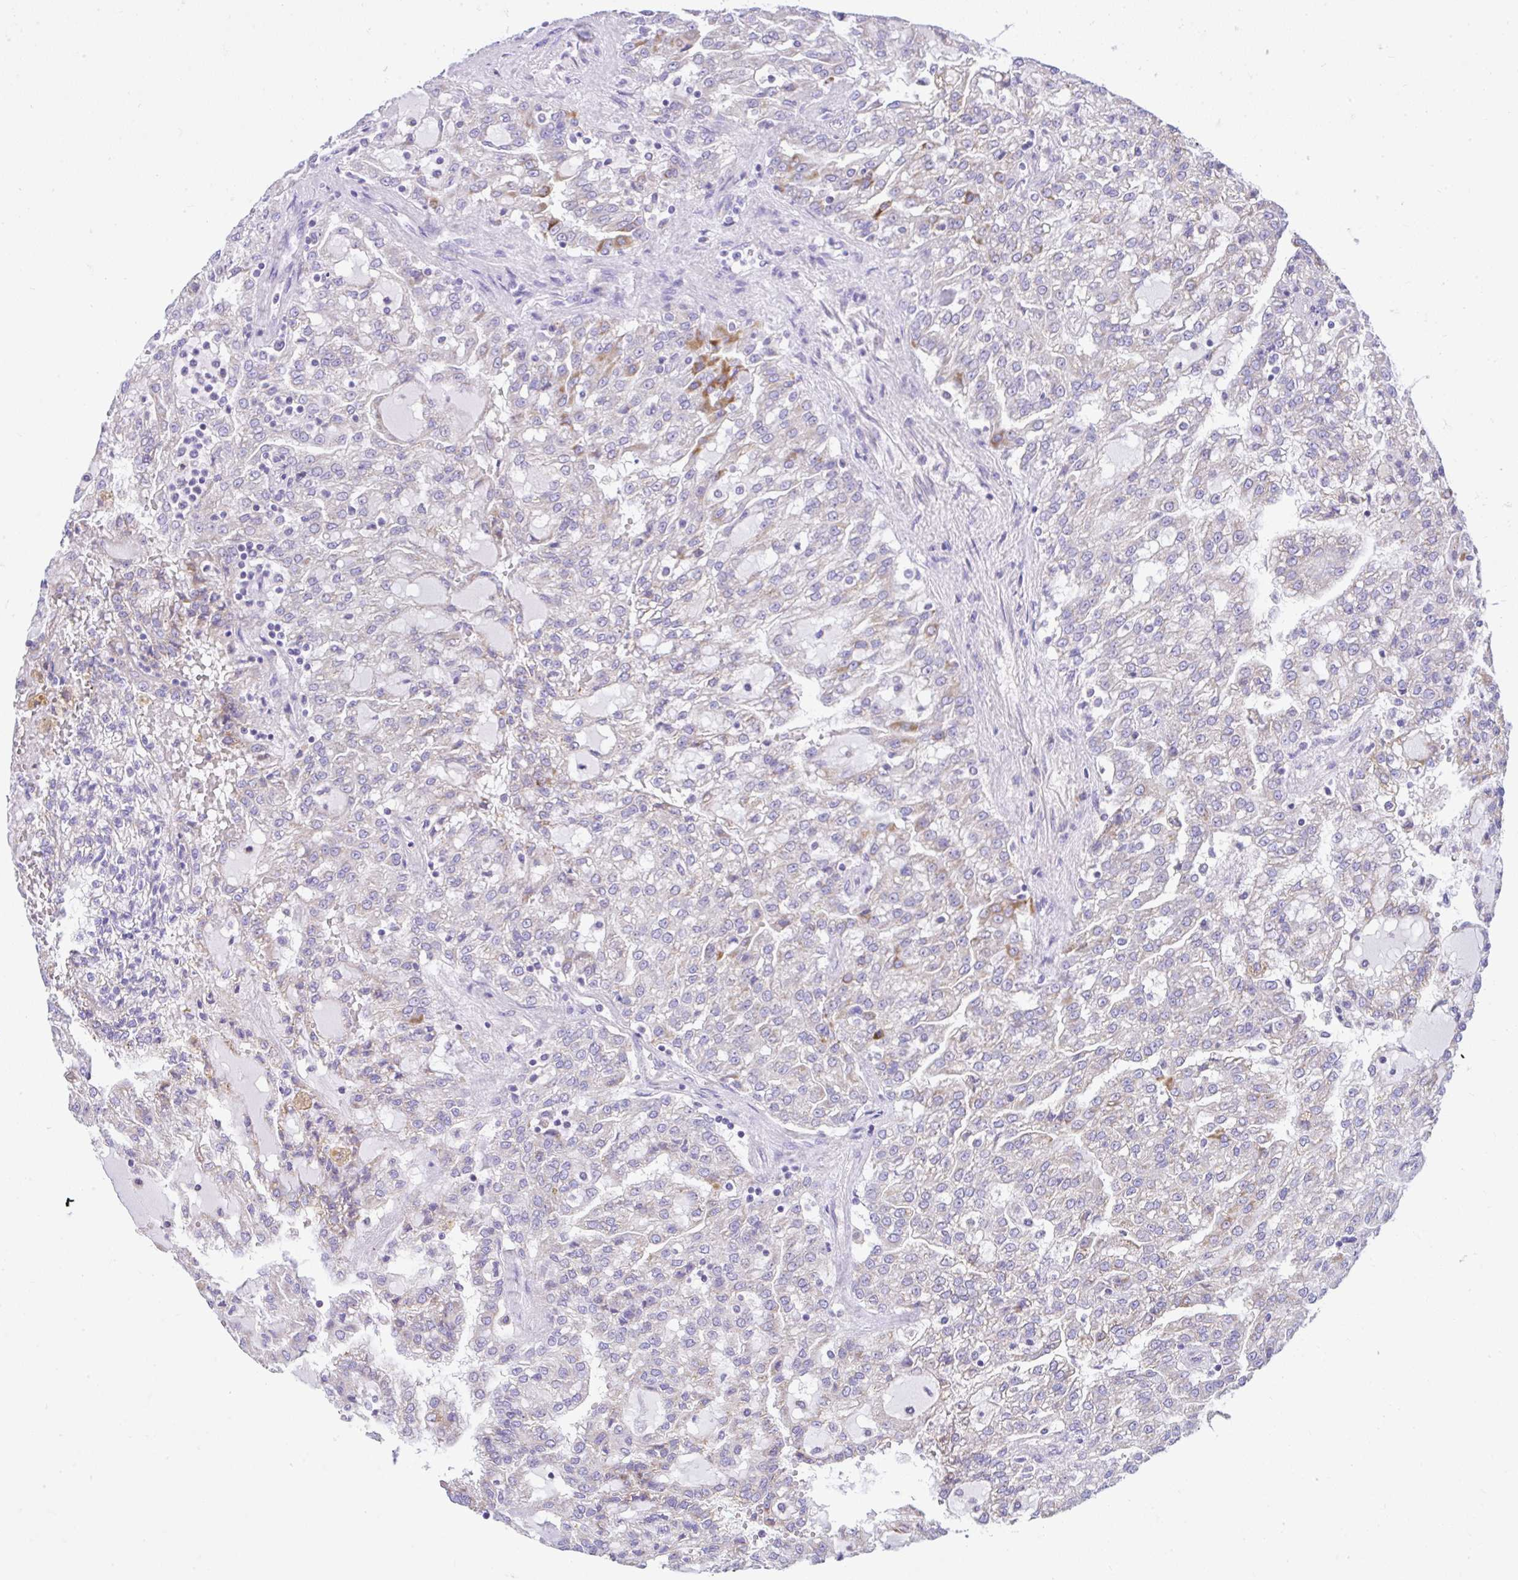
{"staining": {"intensity": "moderate", "quantity": "<25%", "location": "cytoplasmic/membranous"}, "tissue": "renal cancer", "cell_type": "Tumor cells", "image_type": "cancer", "snomed": [{"axis": "morphology", "description": "Adenocarcinoma, NOS"}, {"axis": "topography", "description": "Kidney"}], "caption": "Protein expression analysis of human renal cancer (adenocarcinoma) reveals moderate cytoplasmic/membranous expression in approximately <25% of tumor cells.", "gene": "SLC13A1", "patient": {"sex": "male", "age": 63}}